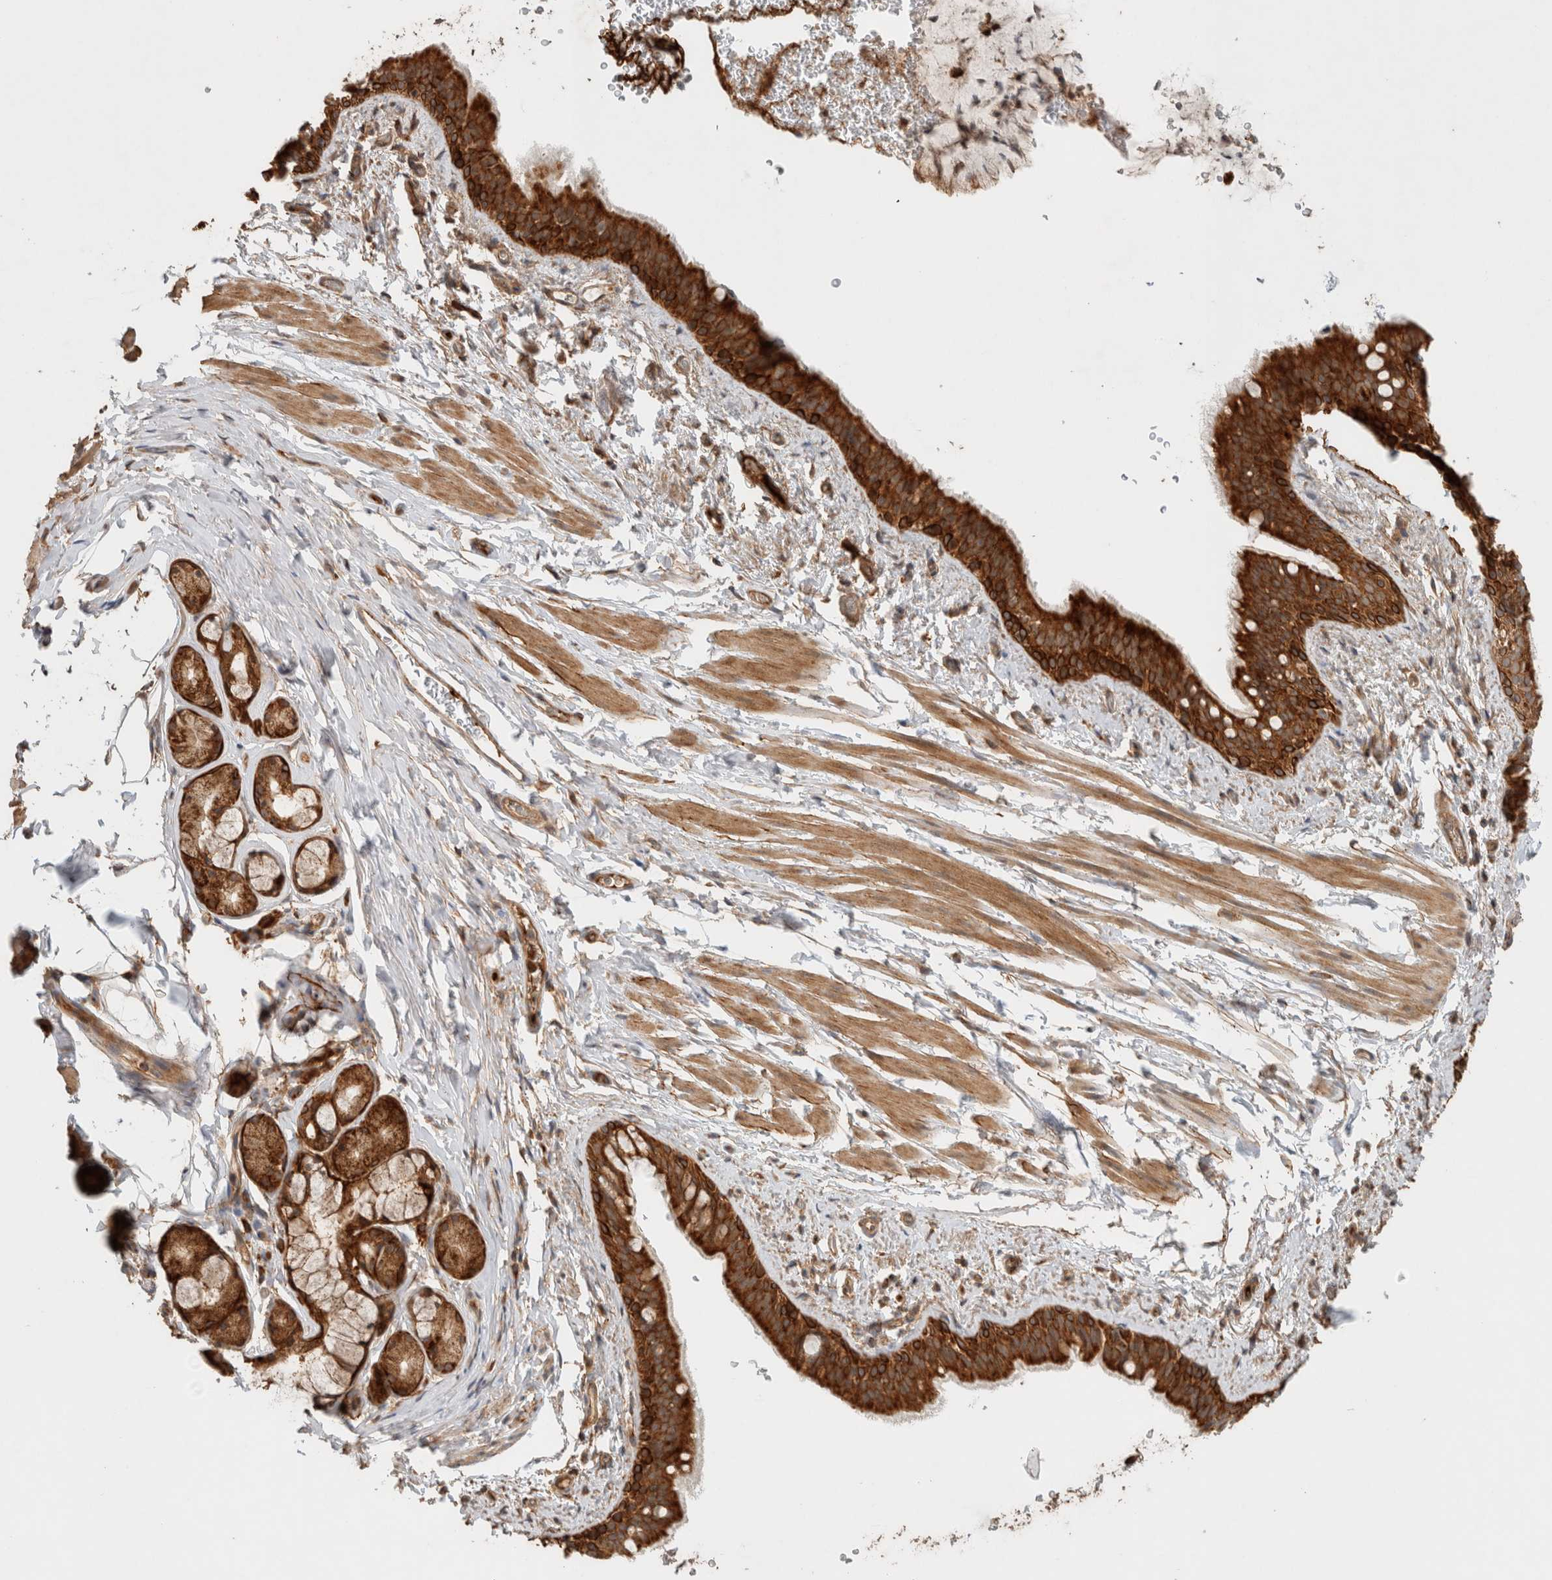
{"staining": {"intensity": "strong", "quantity": ">75%", "location": "cytoplasmic/membranous"}, "tissue": "bronchus", "cell_type": "Respiratory epithelial cells", "image_type": "normal", "snomed": [{"axis": "morphology", "description": "Normal tissue, NOS"}, {"axis": "topography", "description": "Cartilage tissue"}, {"axis": "topography", "description": "Bronchus"}, {"axis": "topography", "description": "Lung"}], "caption": "This is an image of immunohistochemistry (IHC) staining of benign bronchus, which shows strong staining in the cytoplasmic/membranous of respiratory epithelial cells.", "gene": "EIF2B3", "patient": {"sex": "male", "age": 64}}